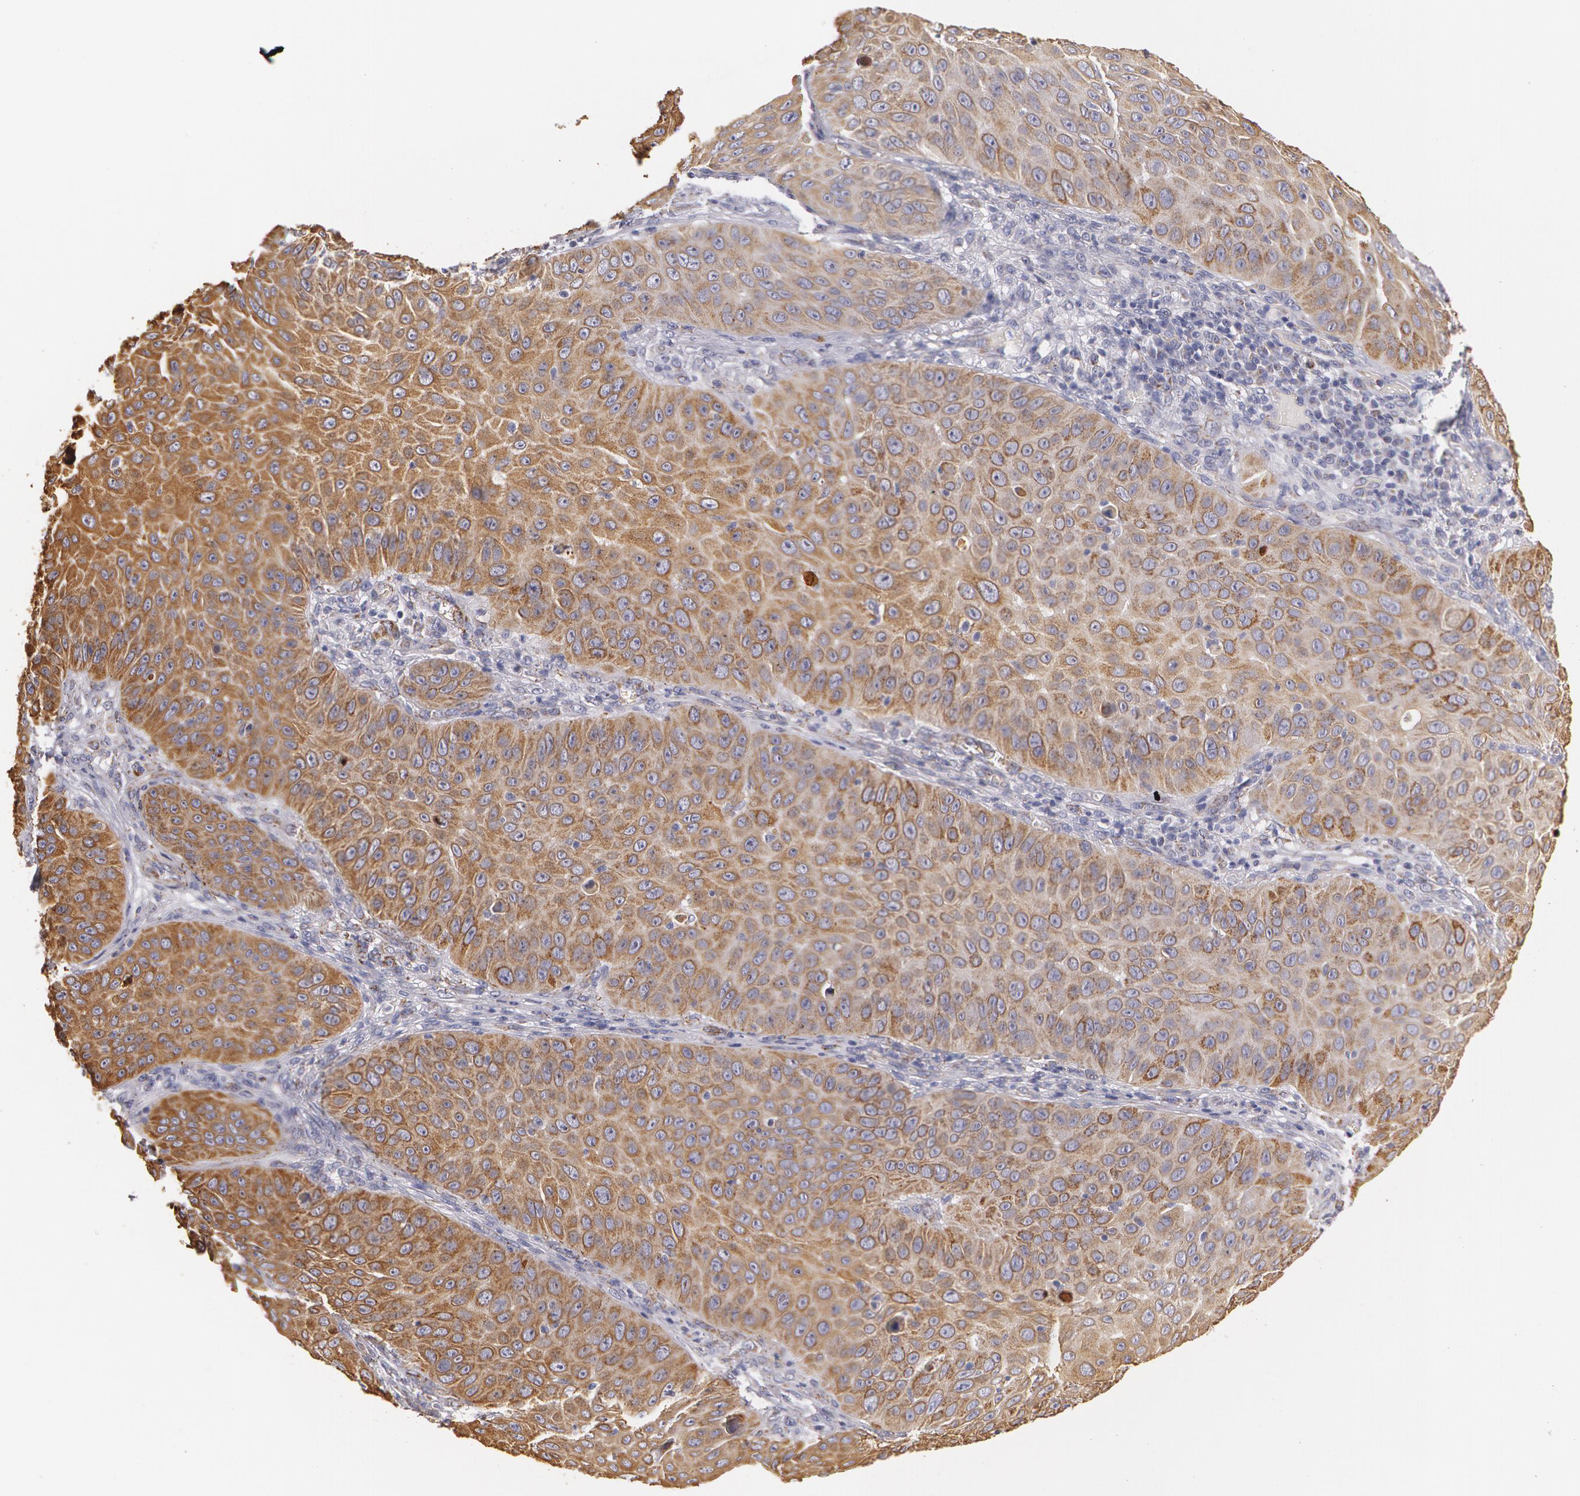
{"staining": {"intensity": "moderate", "quantity": ">75%", "location": "cytoplasmic/membranous"}, "tissue": "skin cancer", "cell_type": "Tumor cells", "image_type": "cancer", "snomed": [{"axis": "morphology", "description": "Squamous cell carcinoma, NOS"}, {"axis": "topography", "description": "Skin"}], "caption": "Immunohistochemistry (DAB) staining of skin cancer displays moderate cytoplasmic/membranous protein positivity in approximately >75% of tumor cells.", "gene": "KRT18", "patient": {"sex": "male", "age": 82}}